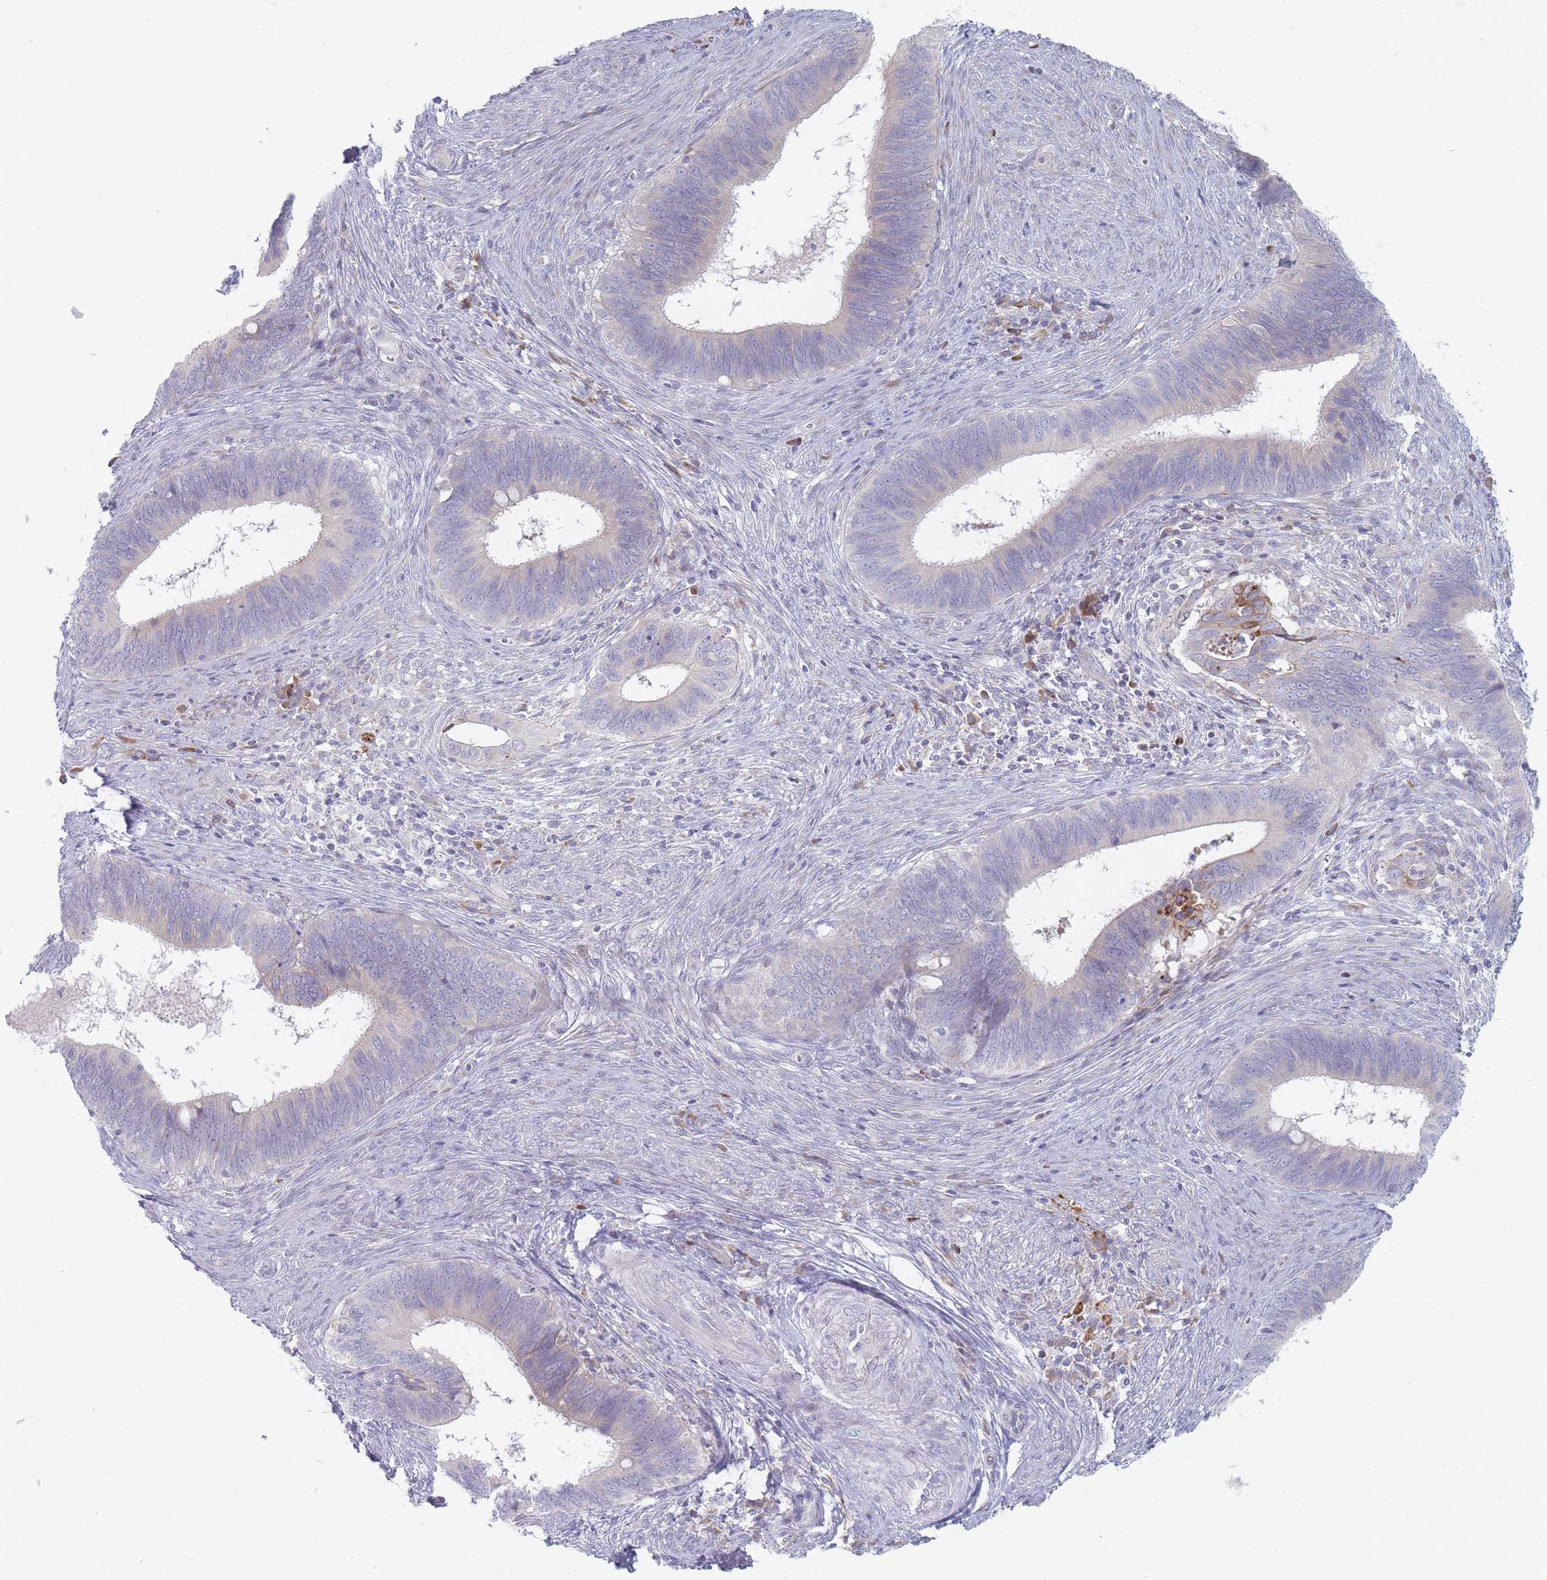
{"staining": {"intensity": "negative", "quantity": "none", "location": "none"}, "tissue": "cervical cancer", "cell_type": "Tumor cells", "image_type": "cancer", "snomed": [{"axis": "morphology", "description": "Adenocarcinoma, NOS"}, {"axis": "topography", "description": "Cervix"}], "caption": "Human cervical cancer stained for a protein using immunohistochemistry (IHC) demonstrates no positivity in tumor cells.", "gene": "SPATS1", "patient": {"sex": "female", "age": 42}}